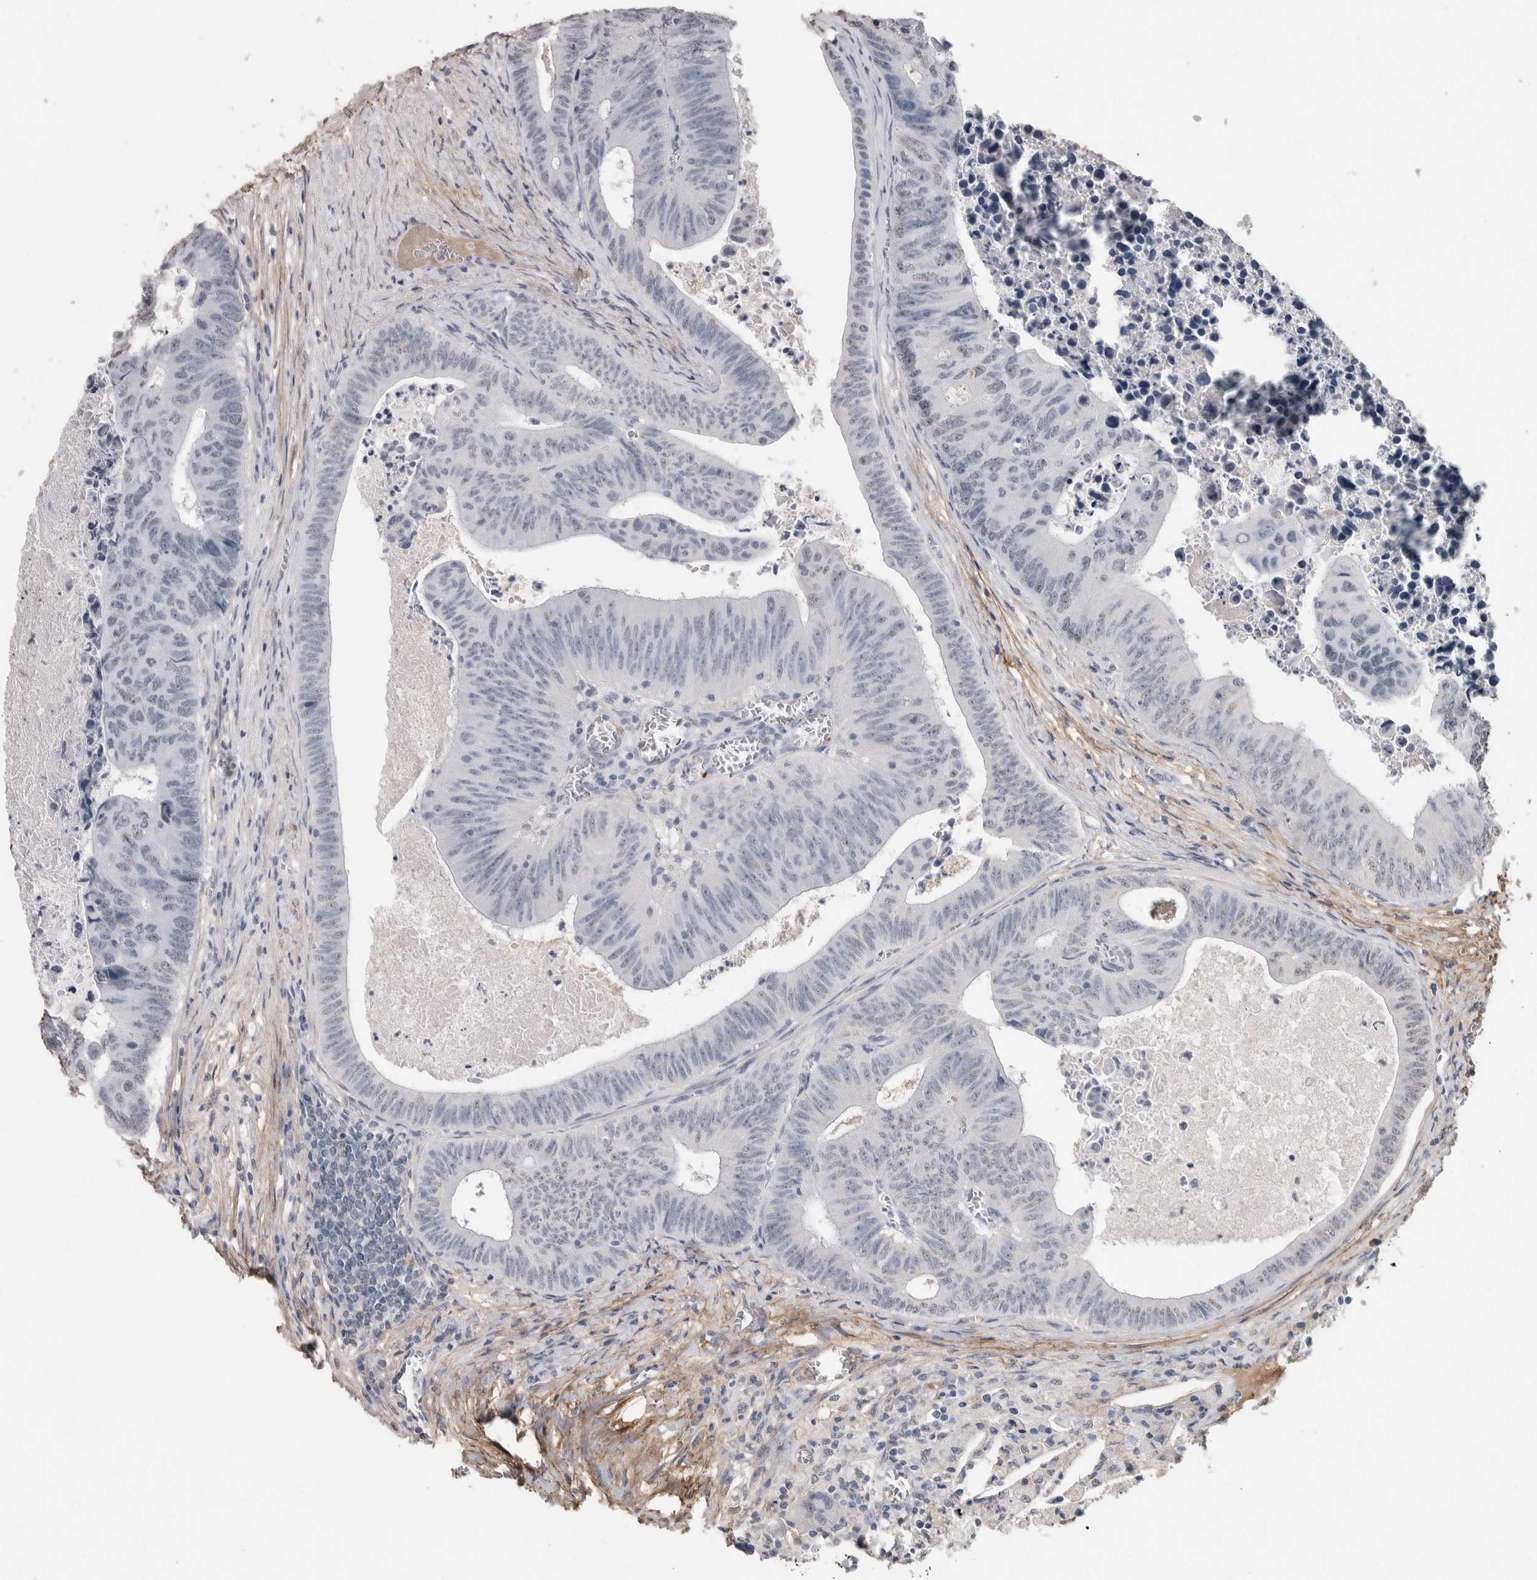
{"staining": {"intensity": "negative", "quantity": "none", "location": "none"}, "tissue": "colorectal cancer", "cell_type": "Tumor cells", "image_type": "cancer", "snomed": [{"axis": "morphology", "description": "Adenocarcinoma, NOS"}, {"axis": "topography", "description": "Colon"}], "caption": "Immunohistochemical staining of human colorectal cancer (adenocarcinoma) reveals no significant expression in tumor cells. The staining was performed using DAB to visualize the protein expression in brown, while the nuclei were stained in blue with hematoxylin (Magnification: 20x).", "gene": "LTBP1", "patient": {"sex": "male", "age": 87}}